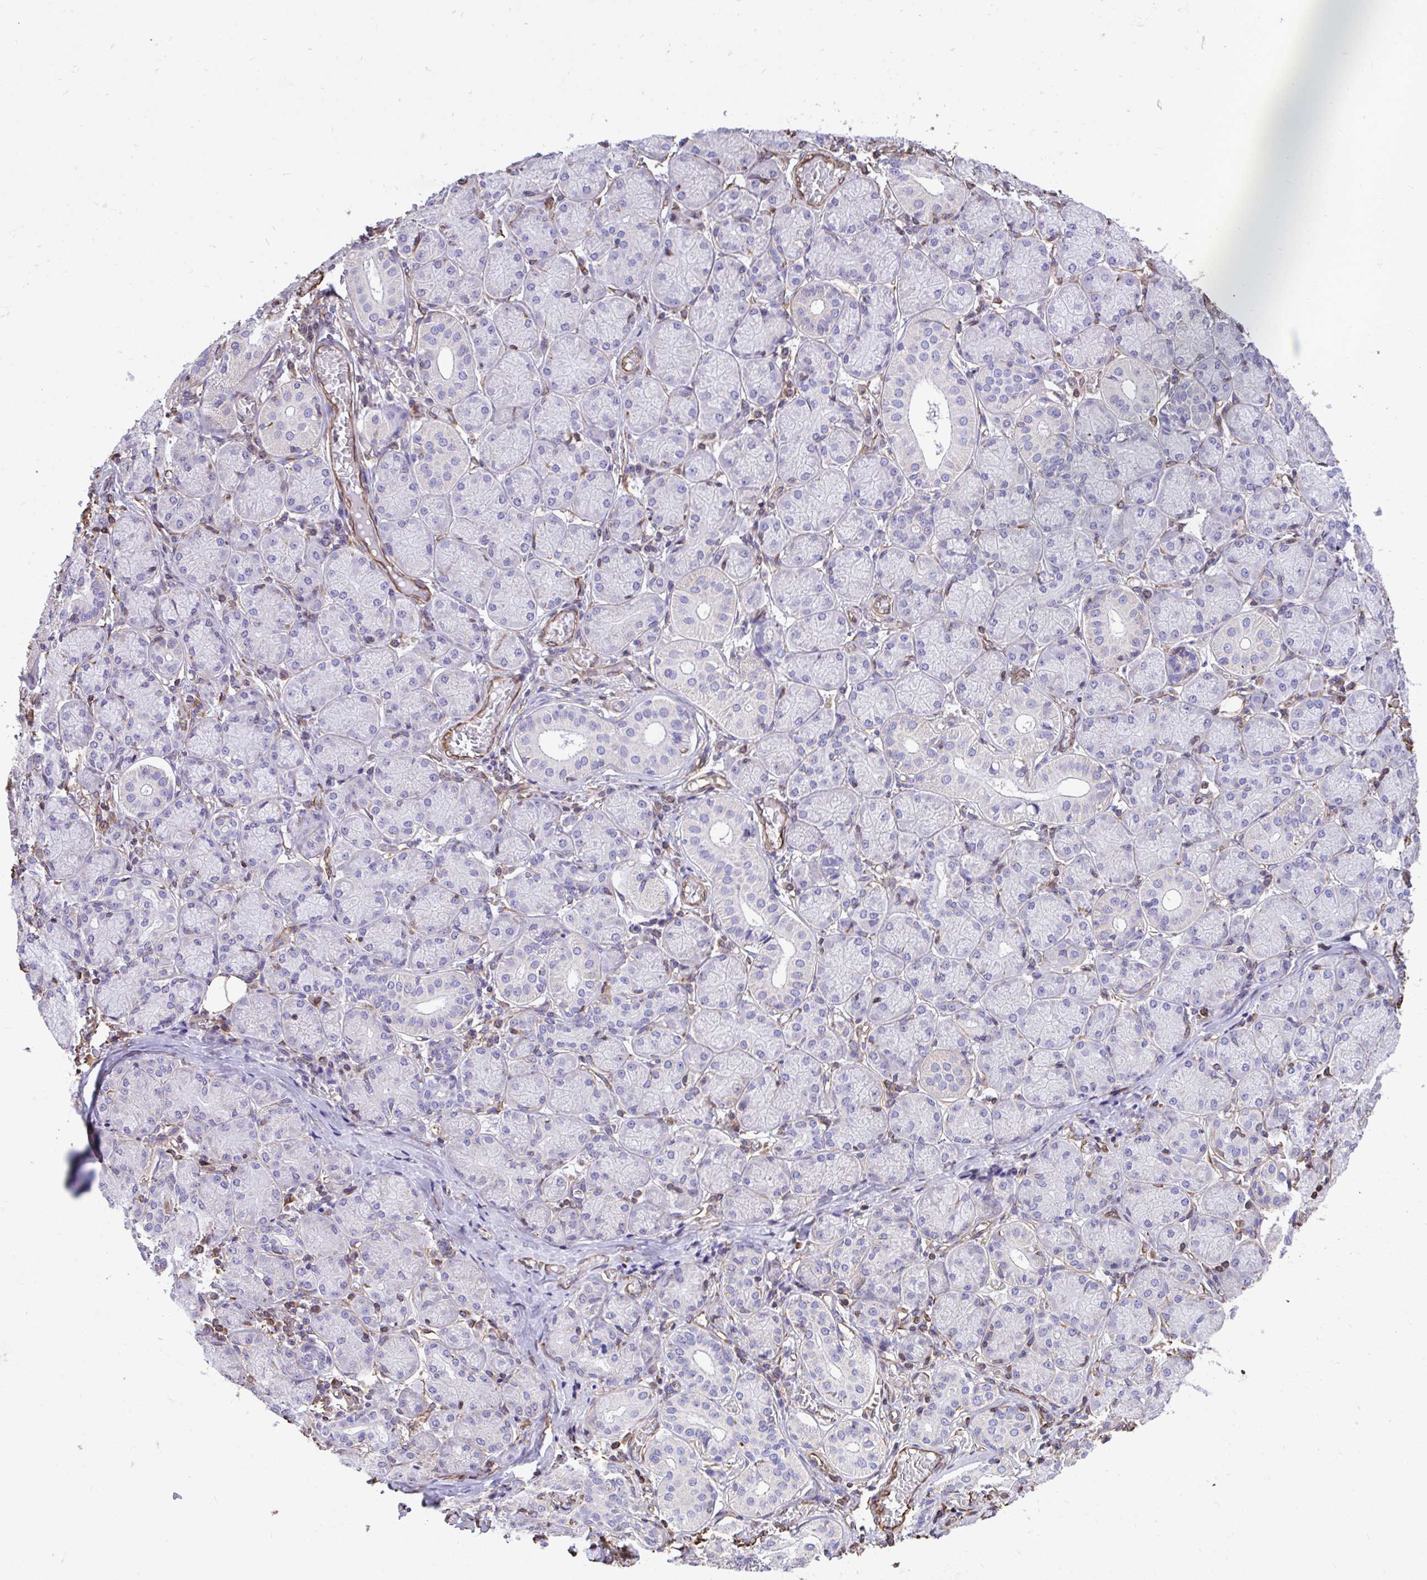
{"staining": {"intensity": "negative", "quantity": "none", "location": "none"}, "tissue": "salivary gland", "cell_type": "Glandular cells", "image_type": "normal", "snomed": [{"axis": "morphology", "description": "Normal tissue, NOS"}, {"axis": "topography", "description": "Salivary gland"}], "caption": "Immunohistochemical staining of unremarkable human salivary gland shows no significant positivity in glandular cells. (DAB immunohistochemistry (IHC) with hematoxylin counter stain).", "gene": "RNF103", "patient": {"sex": "female", "age": 24}}